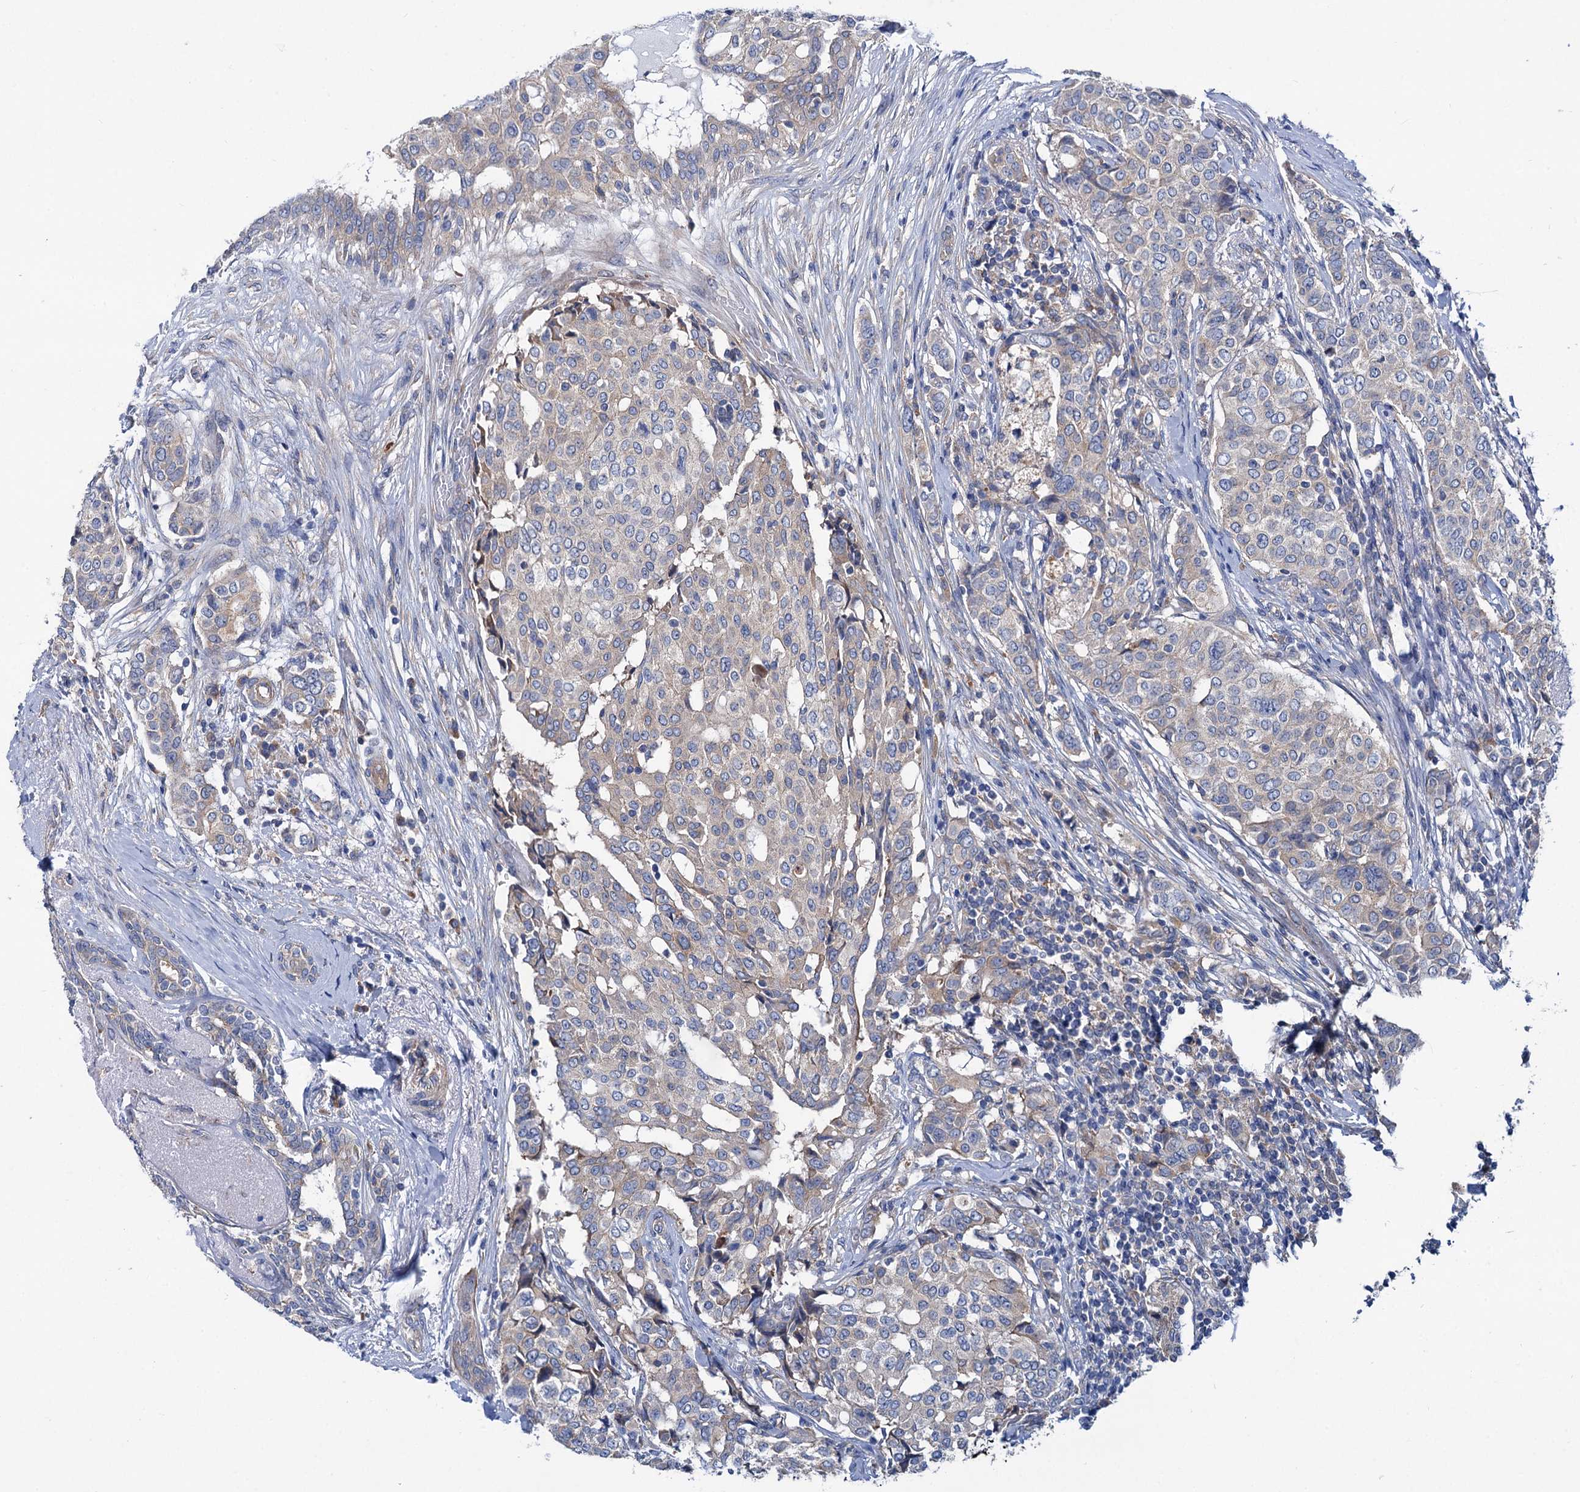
{"staining": {"intensity": "negative", "quantity": "none", "location": "none"}, "tissue": "breast cancer", "cell_type": "Tumor cells", "image_type": "cancer", "snomed": [{"axis": "morphology", "description": "Lobular carcinoma"}, {"axis": "topography", "description": "Breast"}], "caption": "Immunohistochemistry image of breast cancer stained for a protein (brown), which shows no staining in tumor cells.", "gene": "TRIM55", "patient": {"sex": "female", "age": 51}}